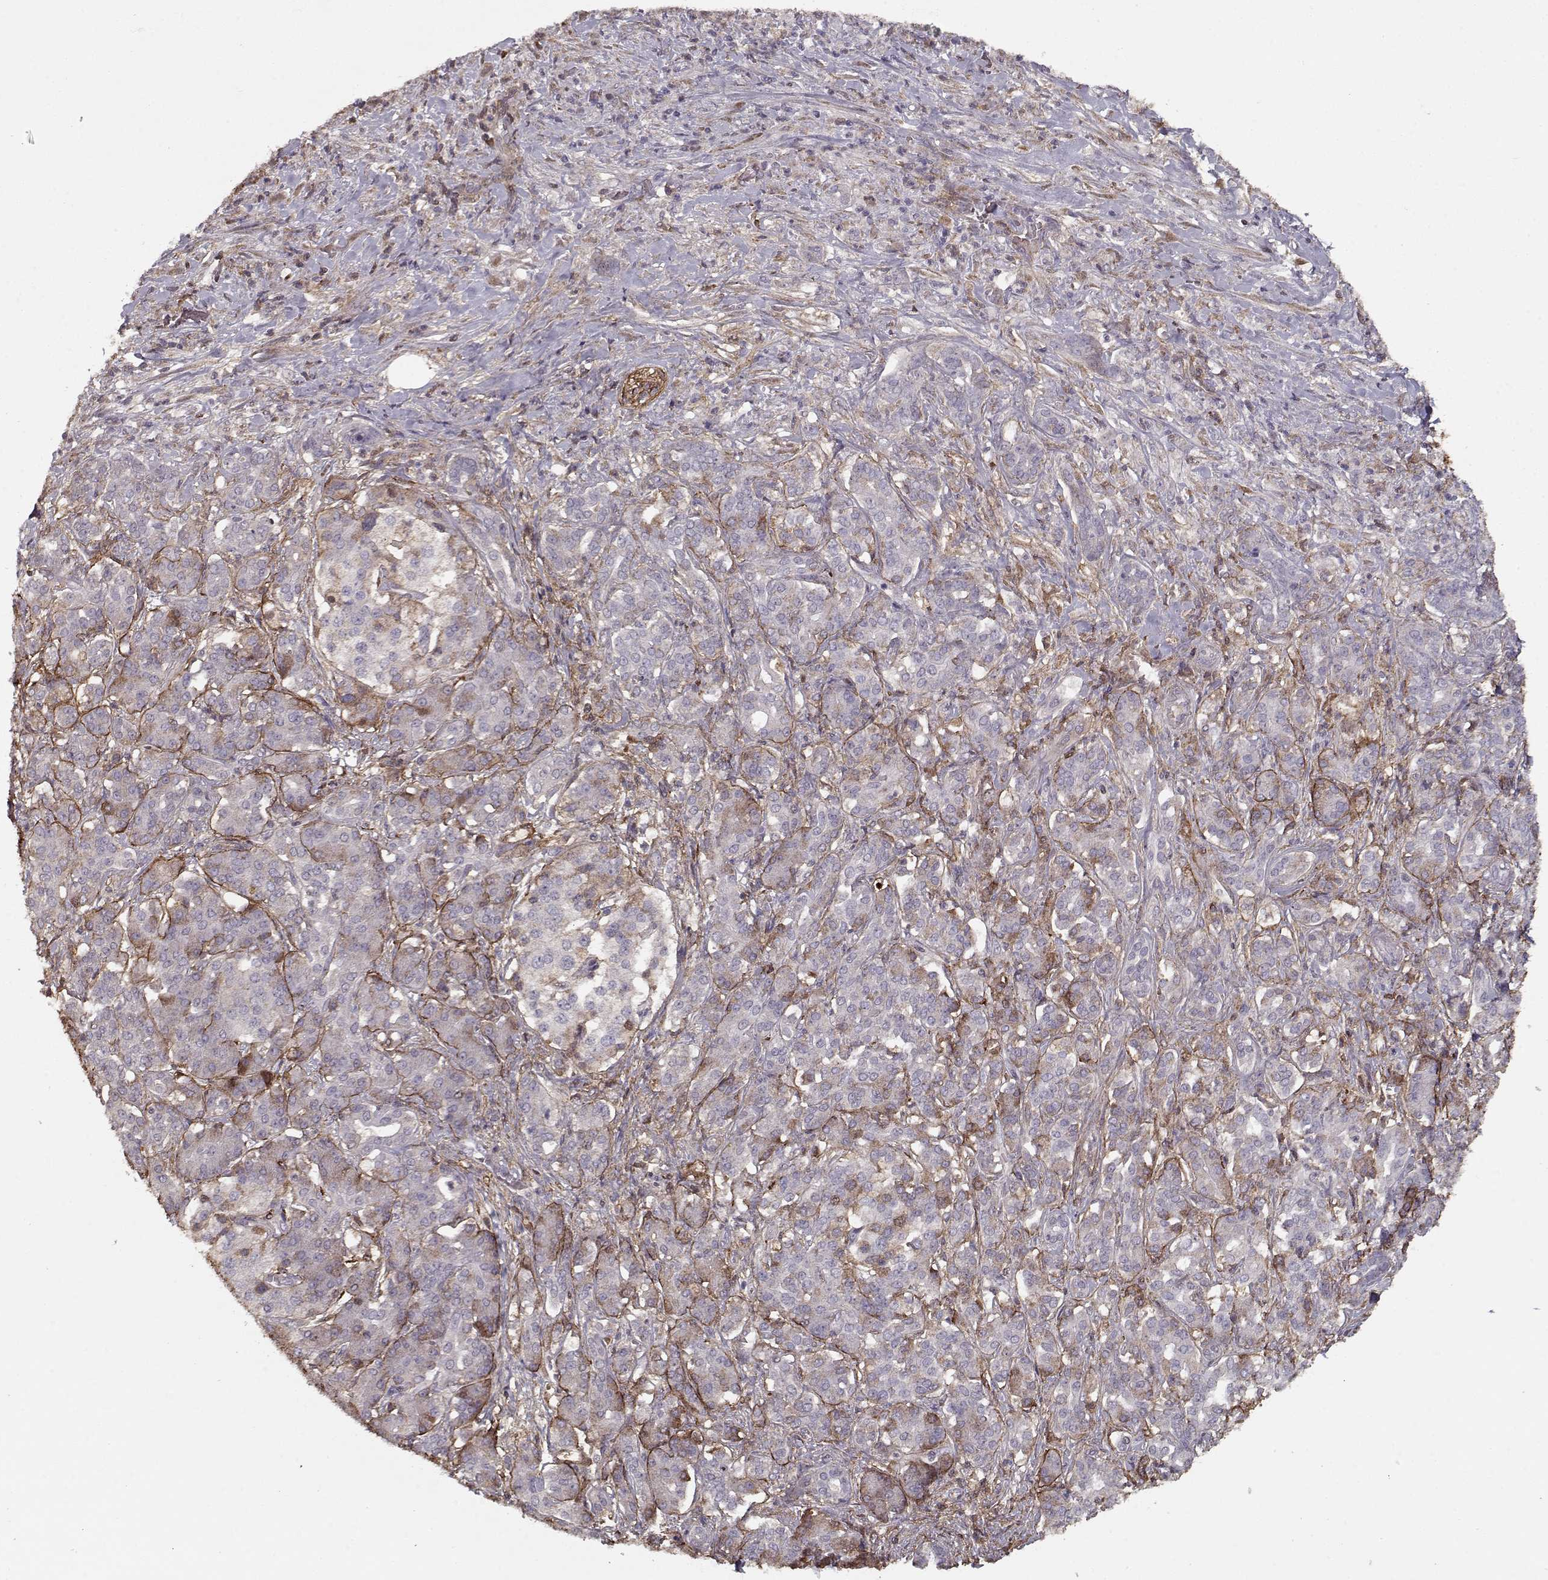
{"staining": {"intensity": "negative", "quantity": "none", "location": "none"}, "tissue": "pancreatic cancer", "cell_type": "Tumor cells", "image_type": "cancer", "snomed": [{"axis": "morphology", "description": "Normal tissue, NOS"}, {"axis": "morphology", "description": "Inflammation, NOS"}, {"axis": "morphology", "description": "Adenocarcinoma, NOS"}, {"axis": "topography", "description": "Pancreas"}], "caption": "Tumor cells show no significant positivity in pancreatic cancer (adenocarcinoma). (DAB (3,3'-diaminobenzidine) IHC visualized using brightfield microscopy, high magnification).", "gene": "LAMA2", "patient": {"sex": "male", "age": 57}}